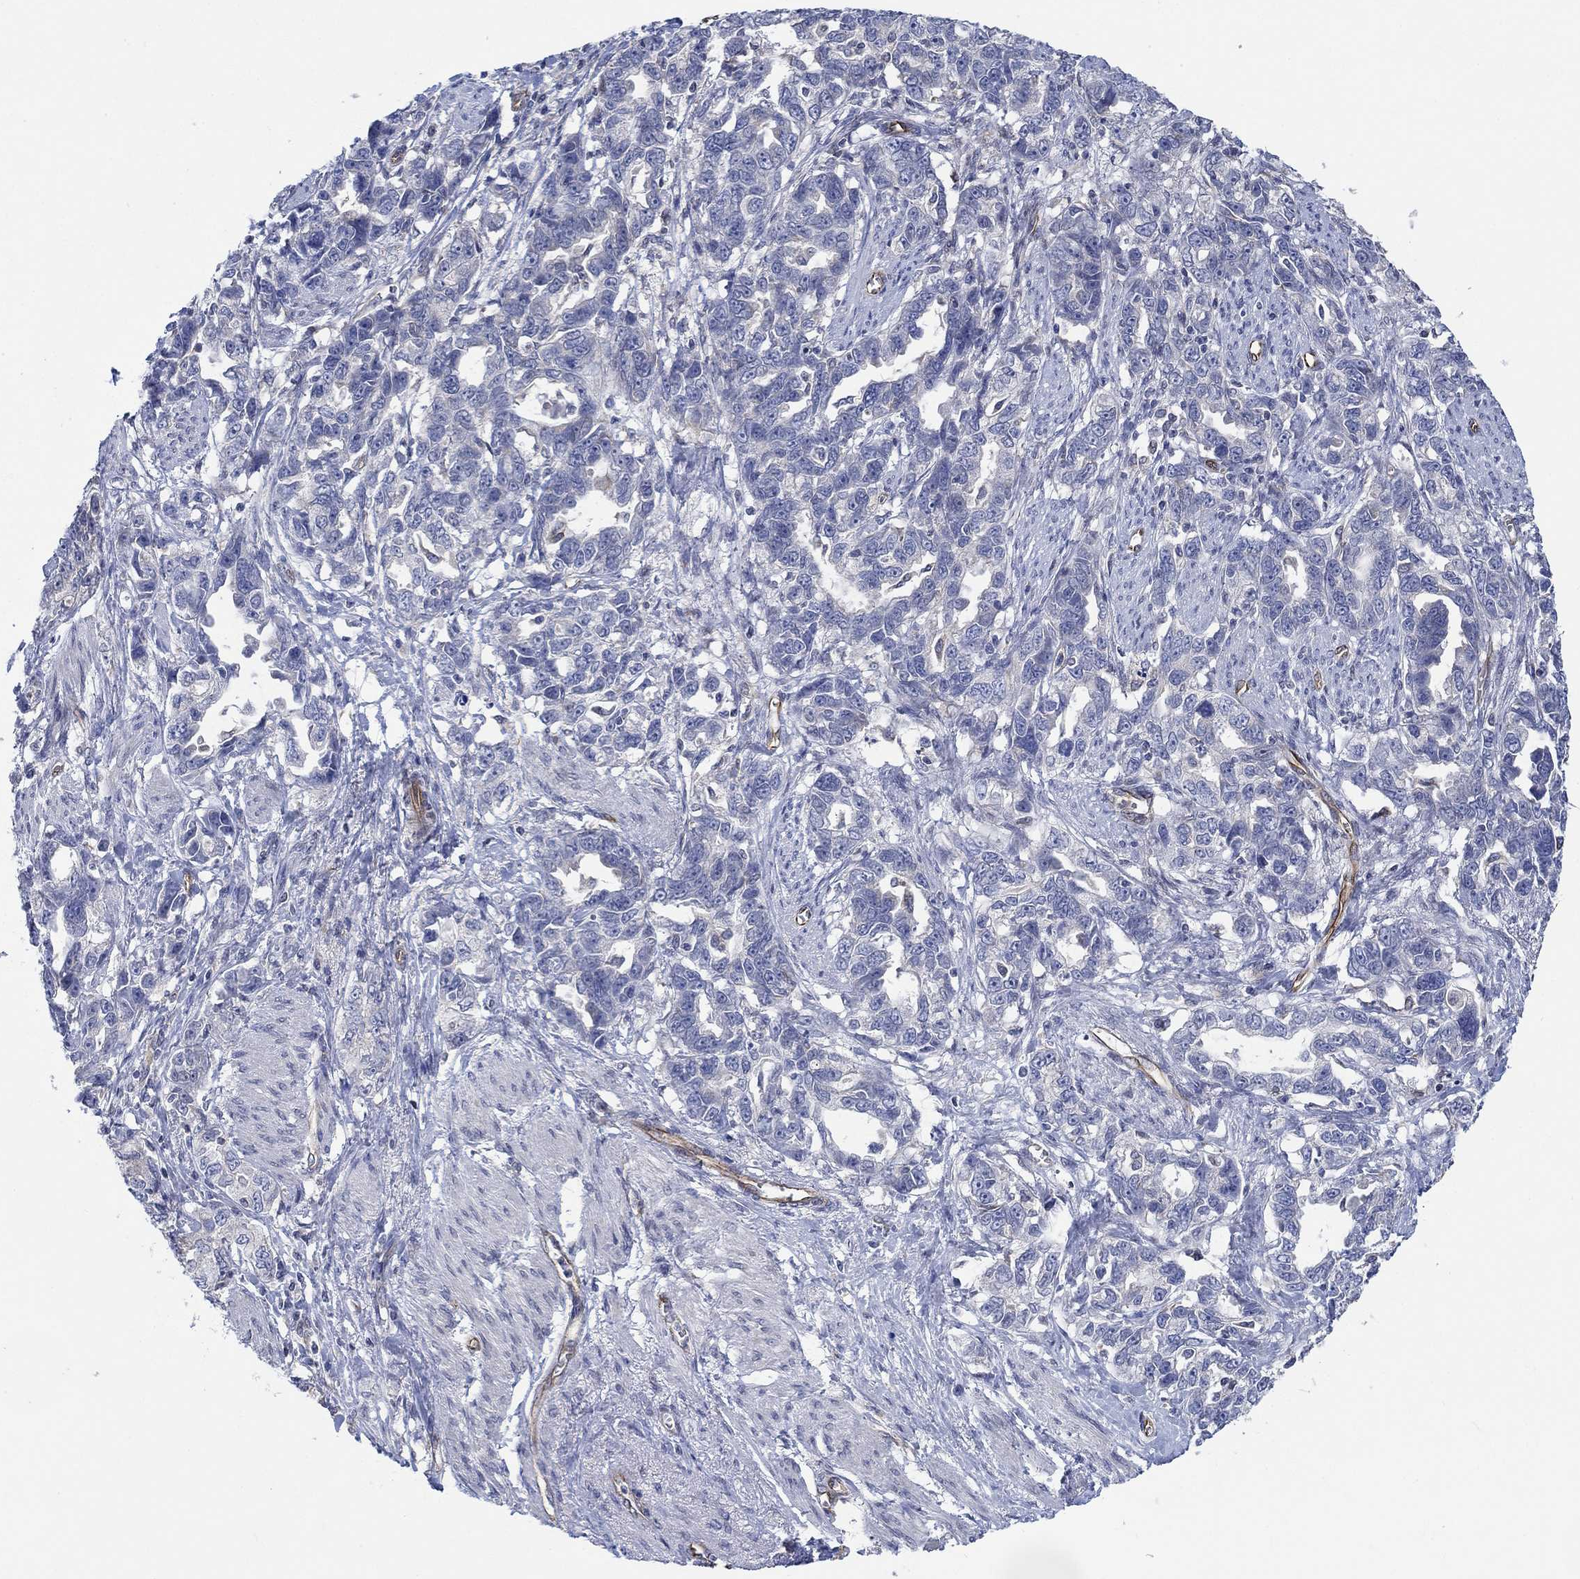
{"staining": {"intensity": "negative", "quantity": "none", "location": "none"}, "tissue": "ovarian cancer", "cell_type": "Tumor cells", "image_type": "cancer", "snomed": [{"axis": "morphology", "description": "Cystadenocarcinoma, serous, NOS"}, {"axis": "topography", "description": "Ovary"}], "caption": "Immunohistochemistry of human ovarian cancer (serous cystadenocarcinoma) demonstrates no expression in tumor cells.", "gene": "CAMK1D", "patient": {"sex": "female", "age": 51}}